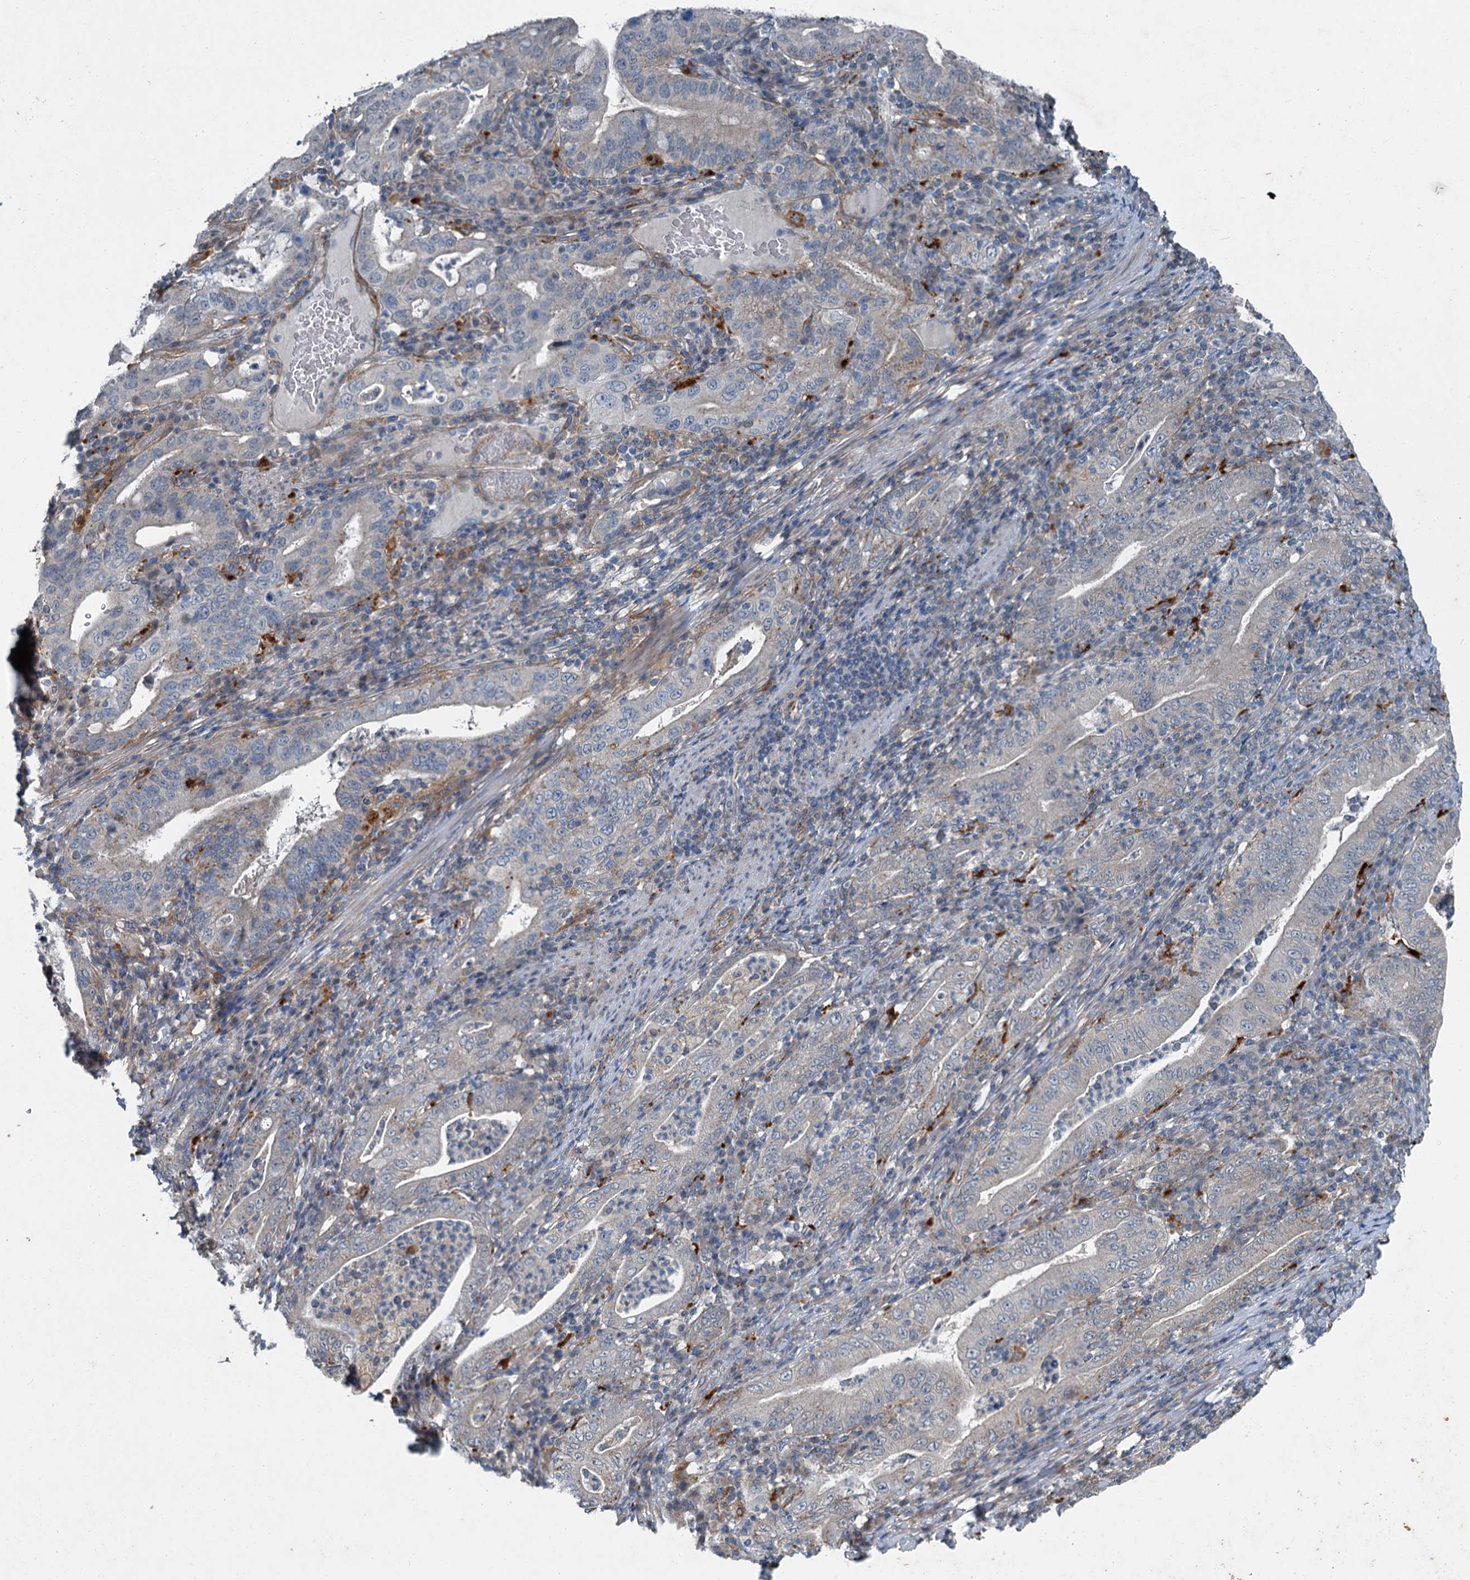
{"staining": {"intensity": "negative", "quantity": "none", "location": "none"}, "tissue": "stomach cancer", "cell_type": "Tumor cells", "image_type": "cancer", "snomed": [{"axis": "morphology", "description": "Normal tissue, NOS"}, {"axis": "morphology", "description": "Adenocarcinoma, NOS"}, {"axis": "topography", "description": "Esophagus"}, {"axis": "topography", "description": "Stomach, upper"}, {"axis": "topography", "description": "Peripheral nerve tissue"}], "caption": "The photomicrograph exhibits no significant positivity in tumor cells of adenocarcinoma (stomach).", "gene": "AXL", "patient": {"sex": "male", "age": 62}}